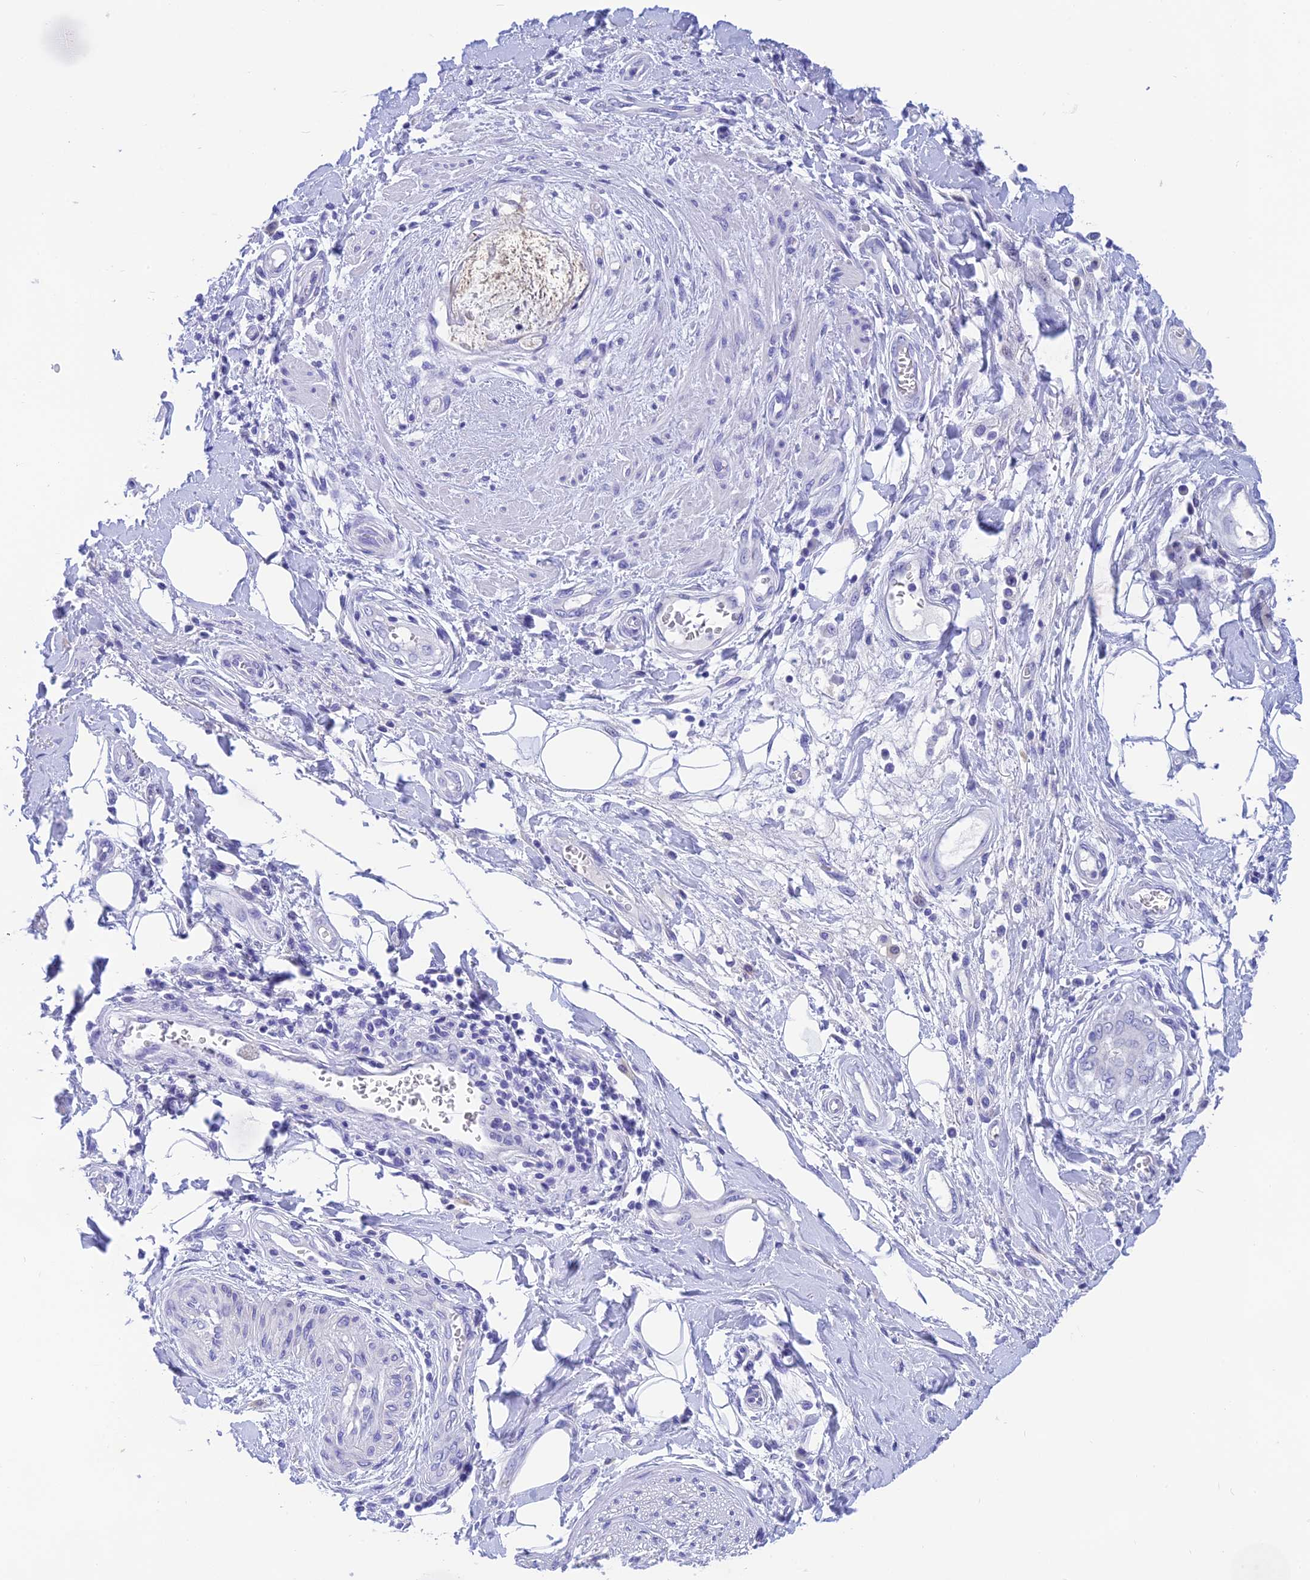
{"staining": {"intensity": "negative", "quantity": "none", "location": "none"}, "tissue": "stomach cancer", "cell_type": "Tumor cells", "image_type": "cancer", "snomed": [{"axis": "morphology", "description": "Adenocarcinoma, NOS"}, {"axis": "topography", "description": "Stomach"}], "caption": "Immunohistochemical staining of human stomach cancer (adenocarcinoma) demonstrates no significant expression in tumor cells.", "gene": "KDELR3", "patient": {"sex": "male", "age": 62}}